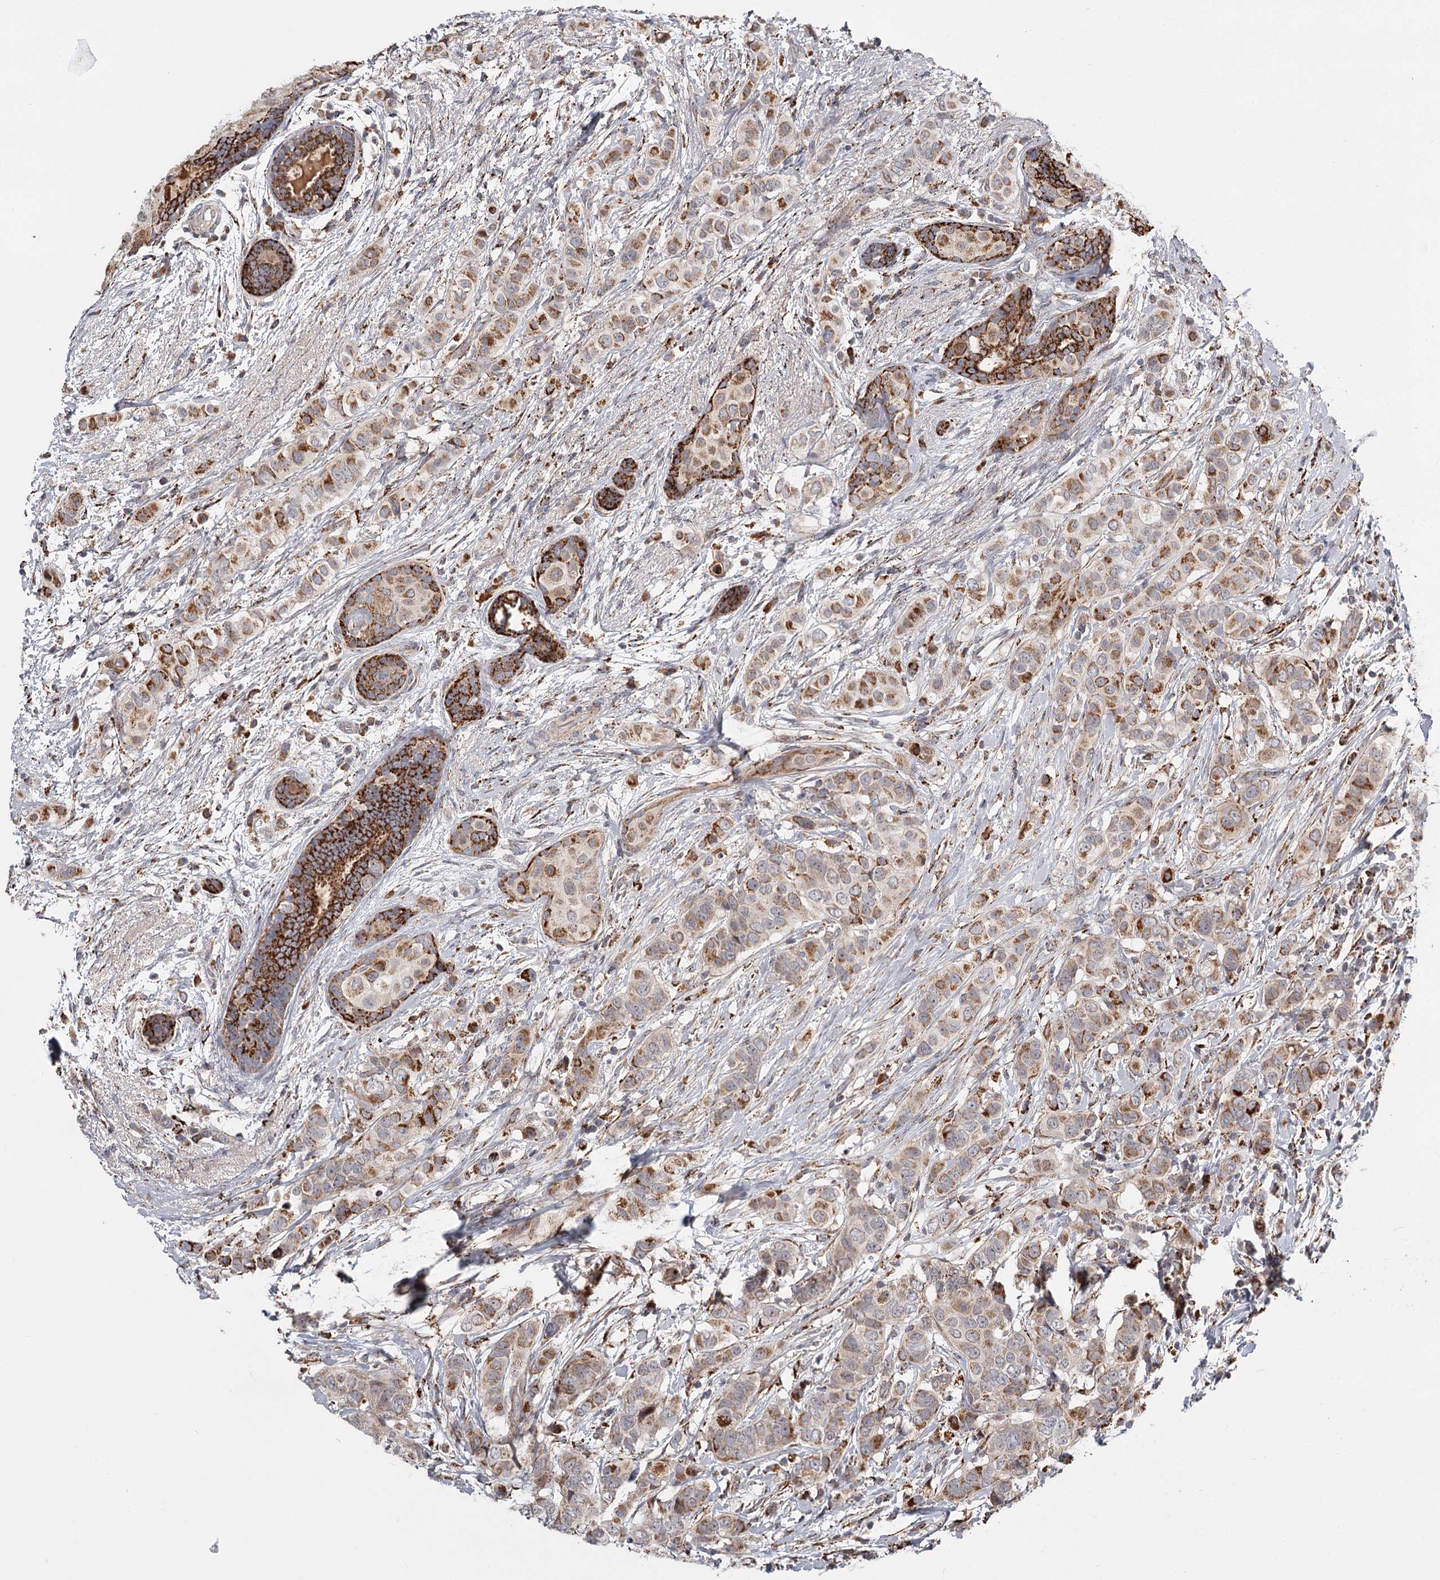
{"staining": {"intensity": "moderate", "quantity": ">75%", "location": "cytoplasmic/membranous"}, "tissue": "breast cancer", "cell_type": "Tumor cells", "image_type": "cancer", "snomed": [{"axis": "morphology", "description": "Lobular carcinoma"}, {"axis": "topography", "description": "Breast"}], "caption": "High-power microscopy captured an immunohistochemistry photomicrograph of lobular carcinoma (breast), revealing moderate cytoplasmic/membranous positivity in approximately >75% of tumor cells.", "gene": "CDC123", "patient": {"sex": "female", "age": 51}}